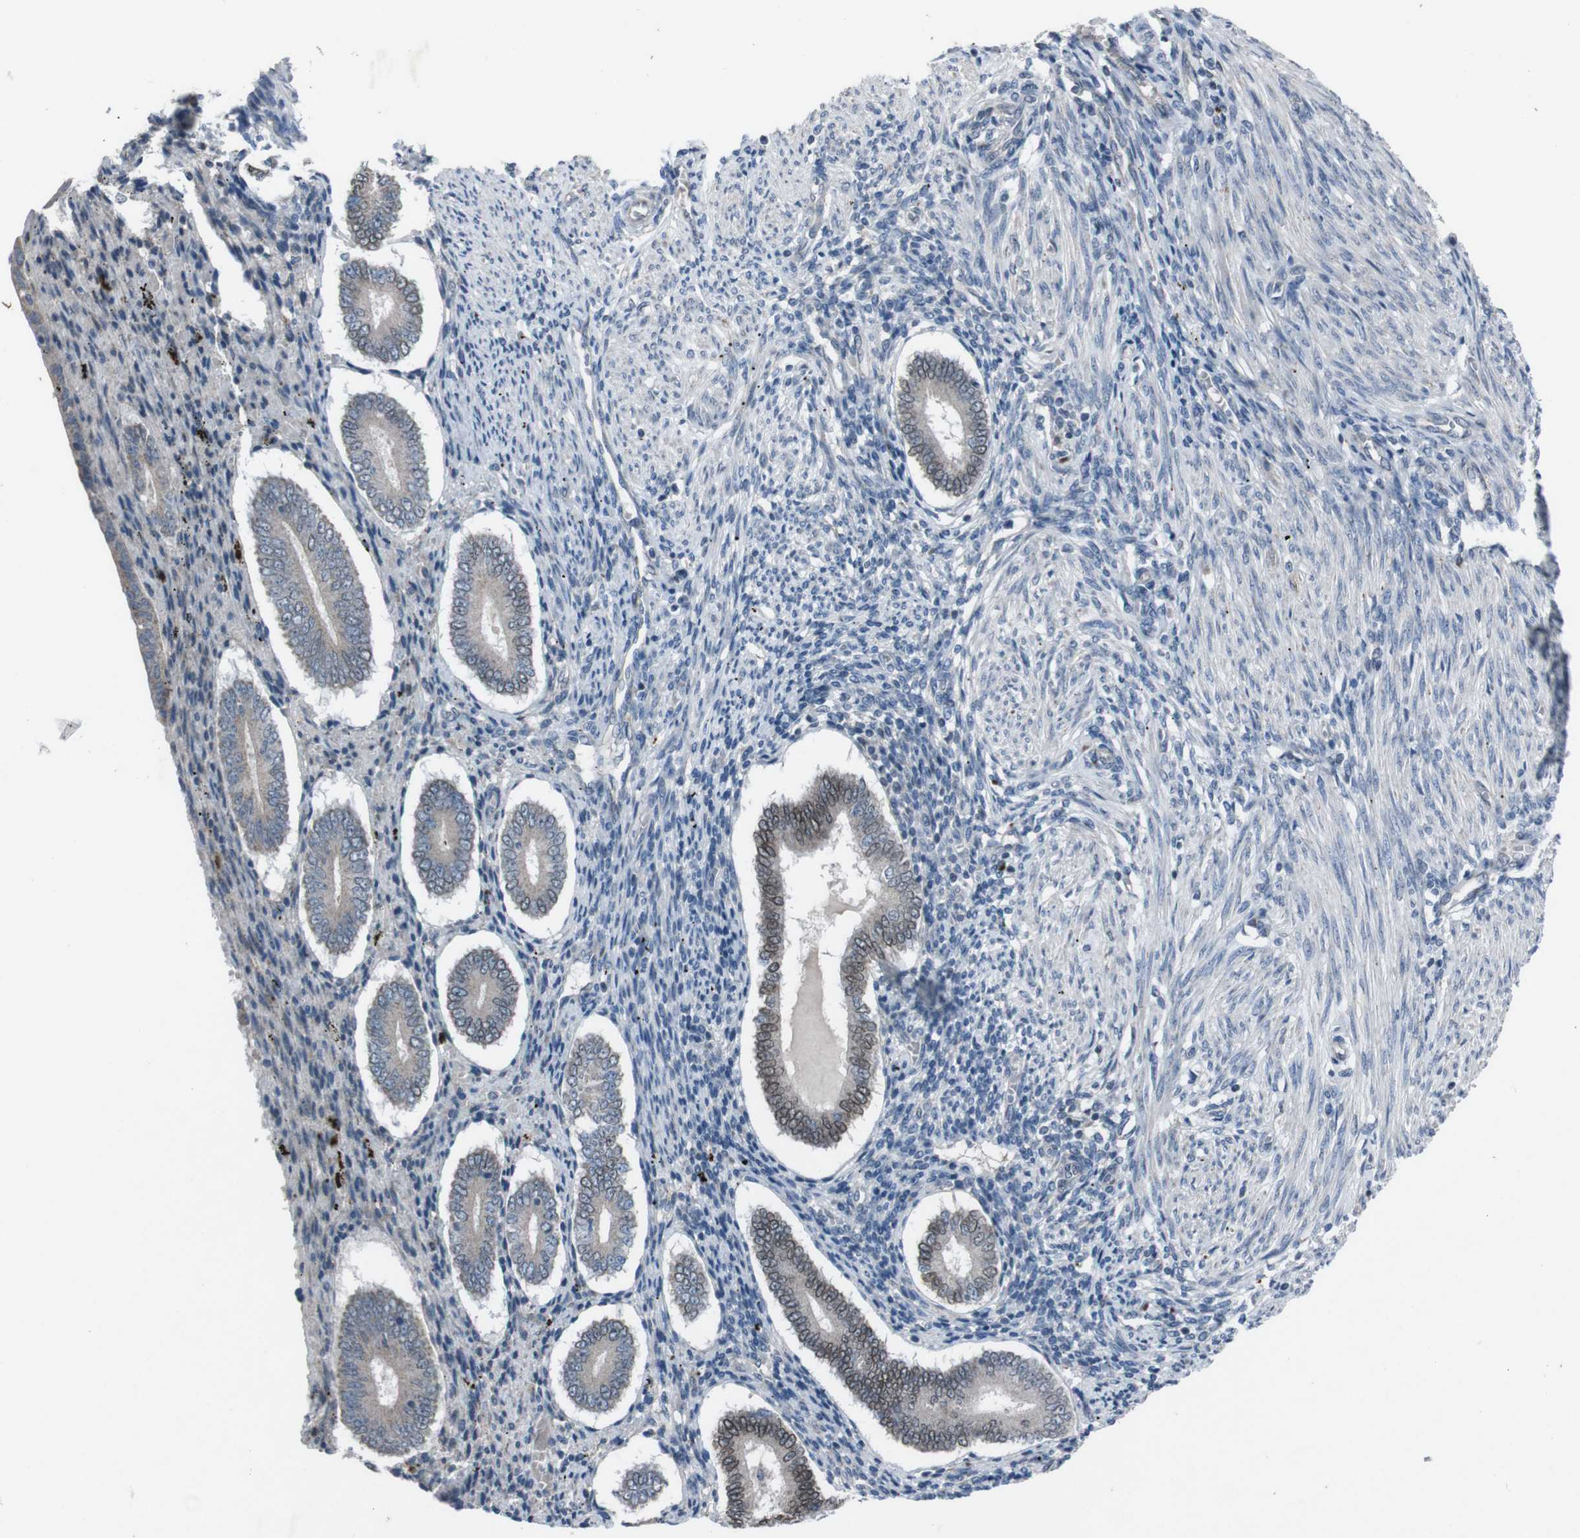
{"staining": {"intensity": "negative", "quantity": "none", "location": "none"}, "tissue": "endometrium", "cell_type": "Cells in endometrial stroma", "image_type": "normal", "snomed": [{"axis": "morphology", "description": "Normal tissue, NOS"}, {"axis": "topography", "description": "Endometrium"}], "caption": "Immunohistochemistry of benign endometrium displays no positivity in cells in endometrial stroma. (DAB IHC visualized using brightfield microscopy, high magnification).", "gene": "EFNA5", "patient": {"sex": "female", "age": 42}}